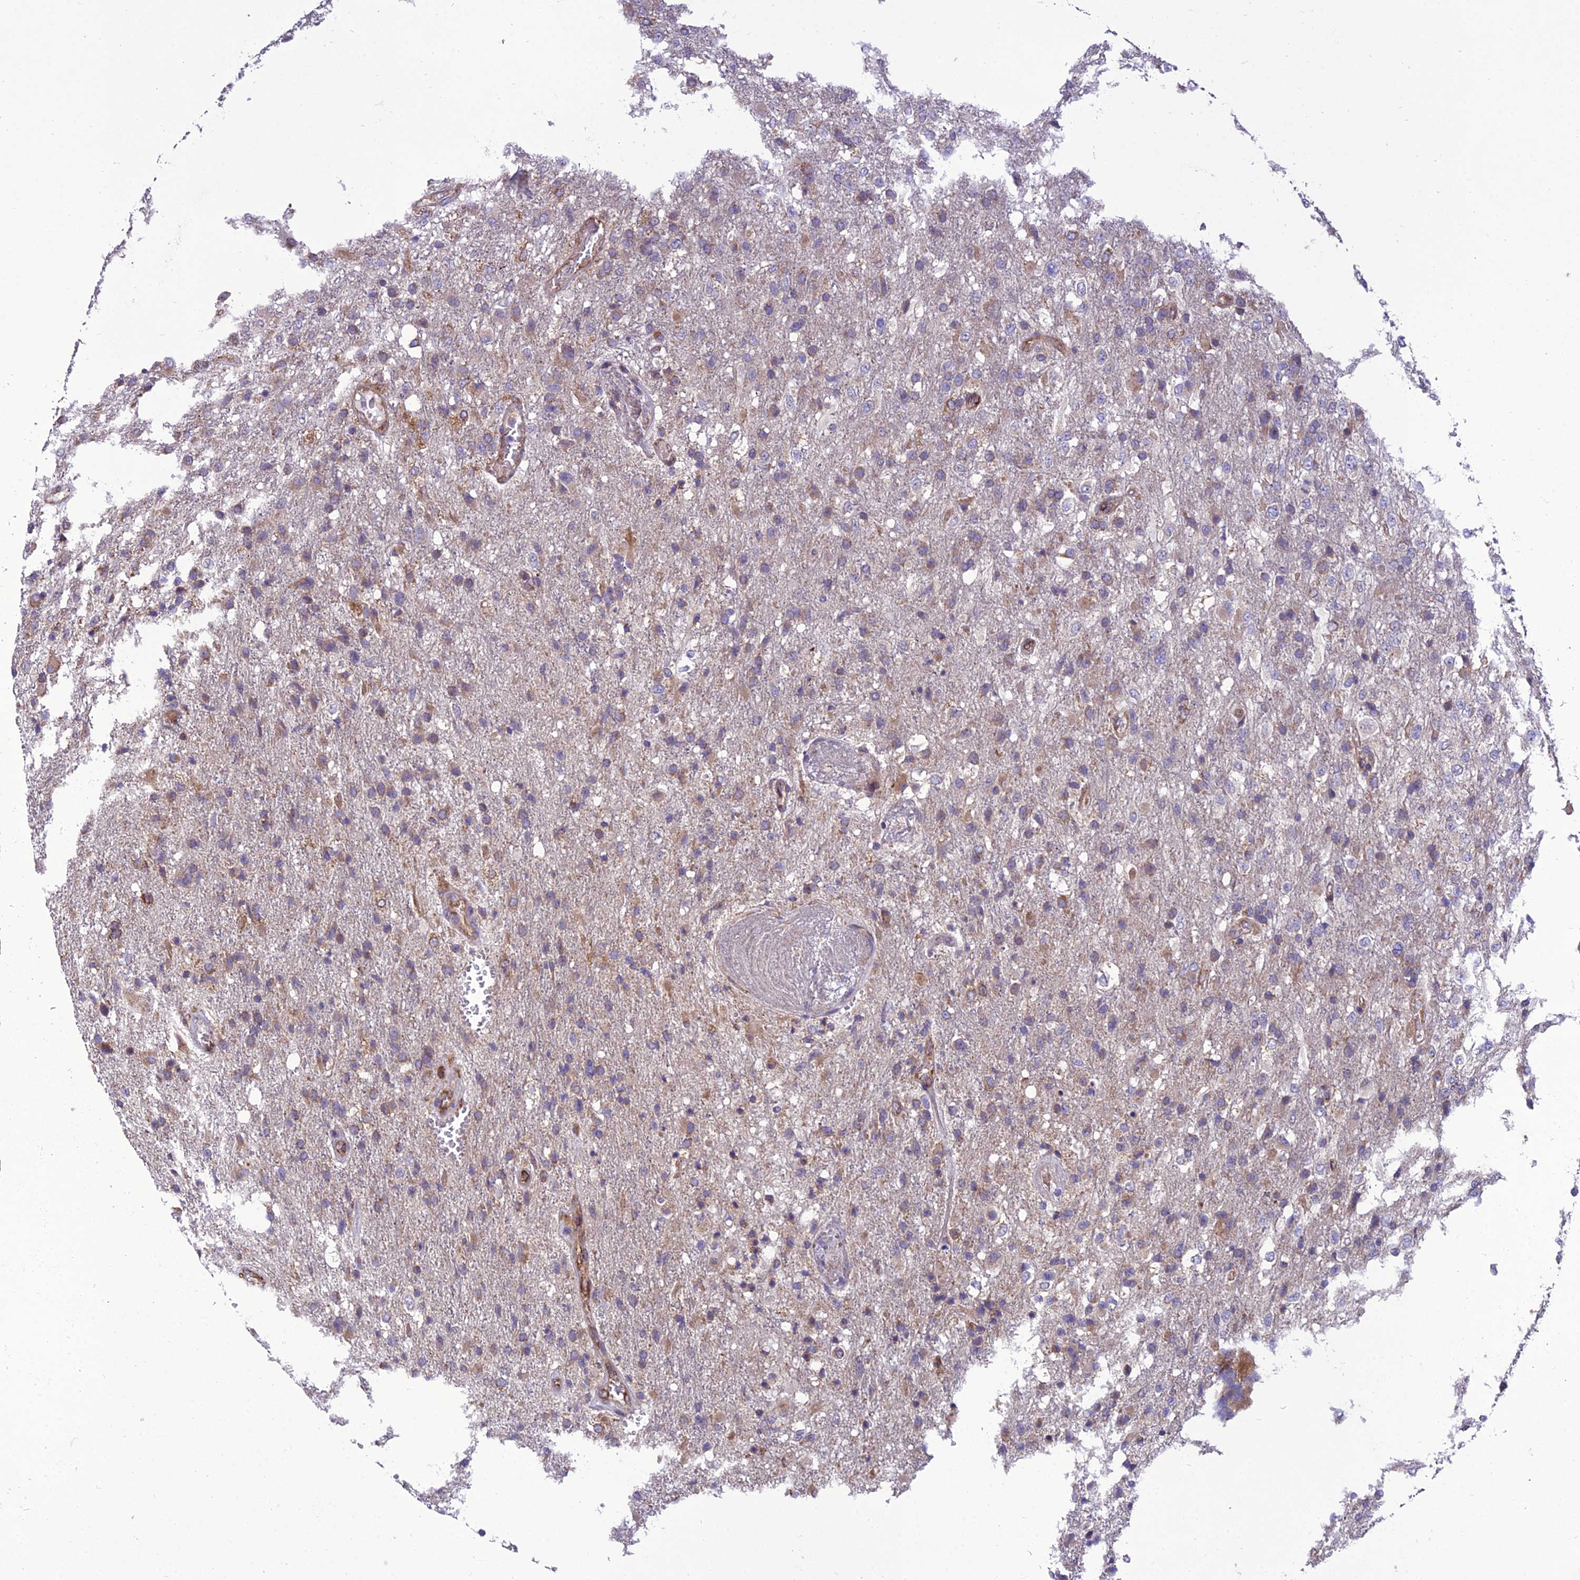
{"staining": {"intensity": "moderate", "quantity": "<25%", "location": "cytoplasmic/membranous"}, "tissue": "glioma", "cell_type": "Tumor cells", "image_type": "cancer", "snomed": [{"axis": "morphology", "description": "Glioma, malignant, High grade"}, {"axis": "topography", "description": "Brain"}], "caption": "Moderate cytoplasmic/membranous protein positivity is appreciated in approximately <25% of tumor cells in malignant glioma (high-grade).", "gene": "GIMAP1", "patient": {"sex": "female", "age": 74}}